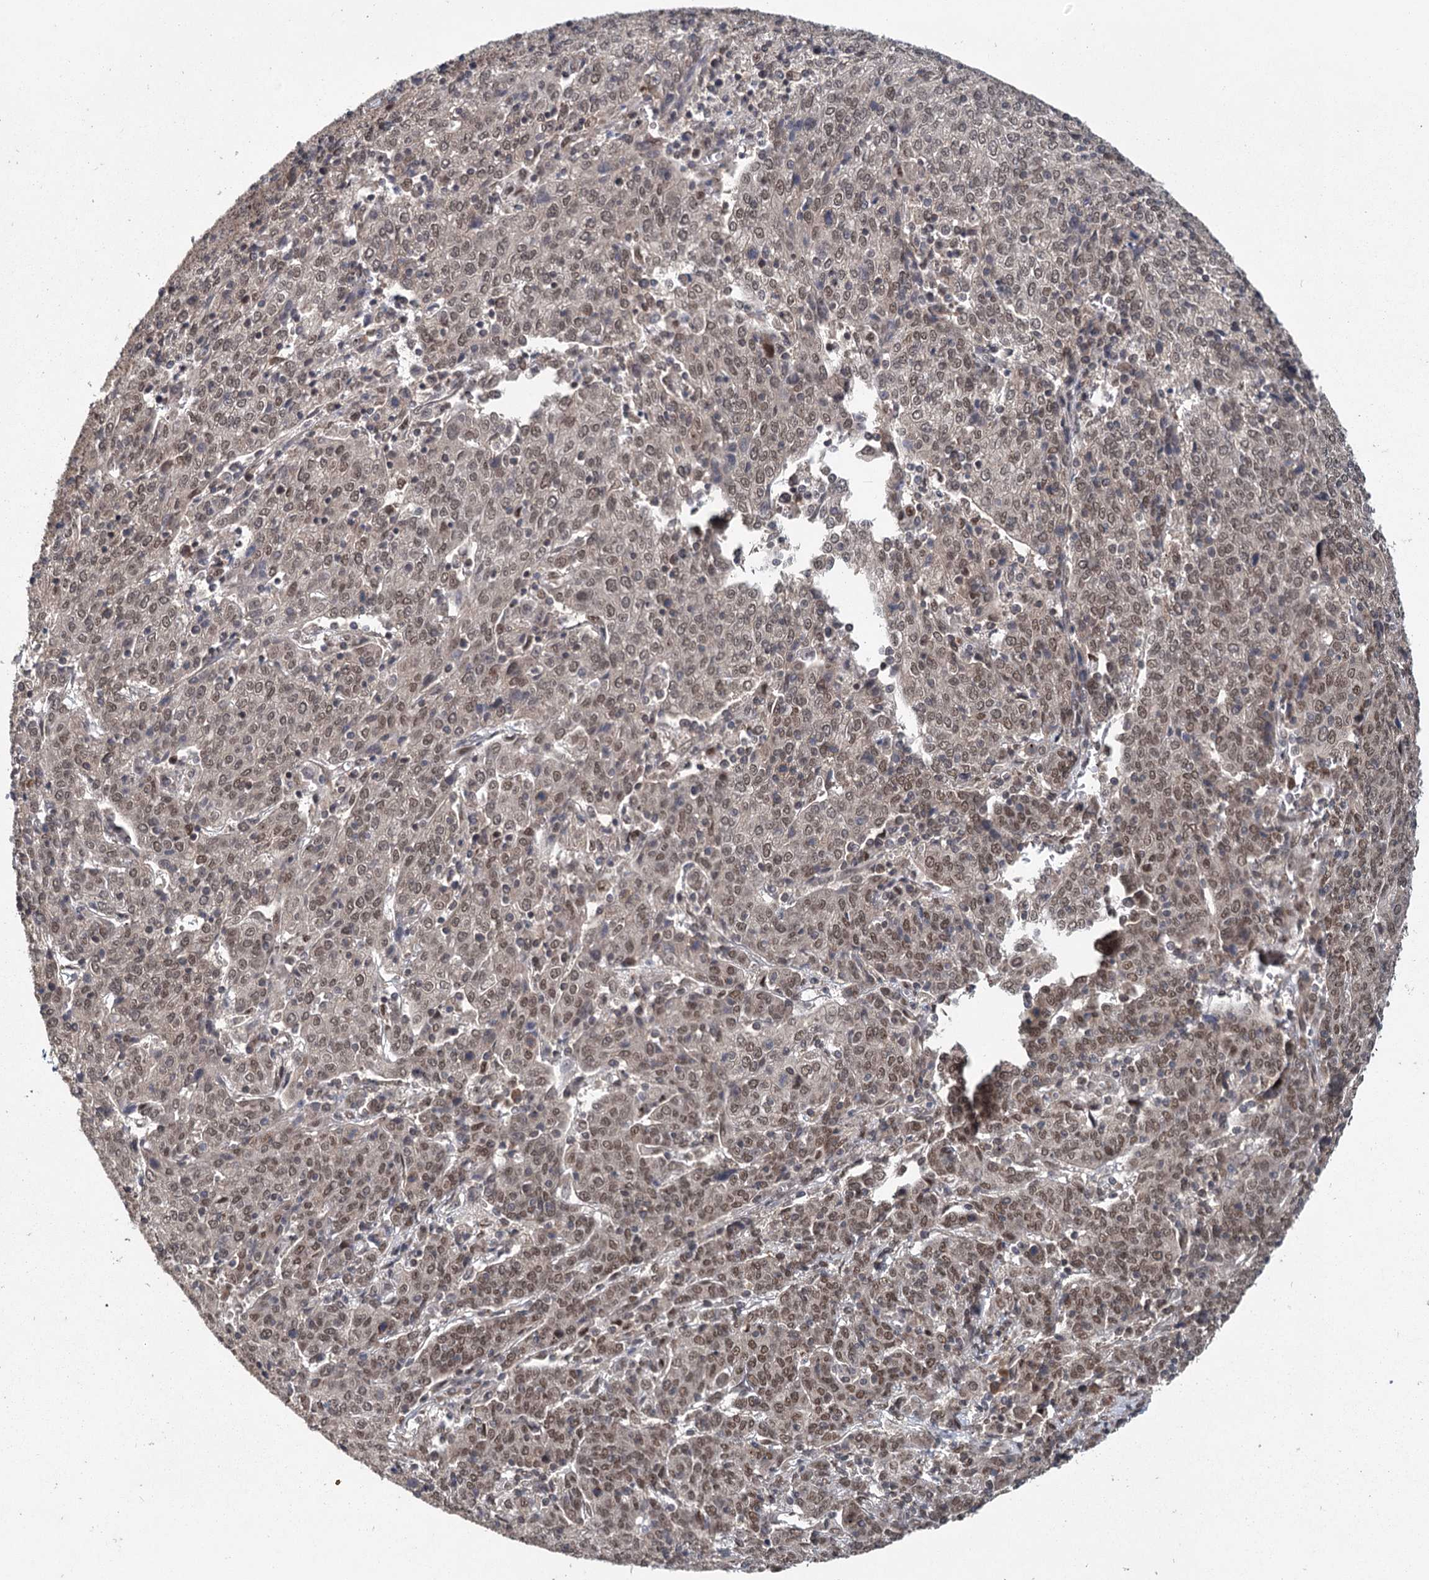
{"staining": {"intensity": "moderate", "quantity": ">75%", "location": "nuclear"}, "tissue": "cervical cancer", "cell_type": "Tumor cells", "image_type": "cancer", "snomed": [{"axis": "morphology", "description": "Squamous cell carcinoma, NOS"}, {"axis": "topography", "description": "Cervix"}], "caption": "This image displays immunohistochemistry (IHC) staining of cervical cancer, with medium moderate nuclear staining in about >75% of tumor cells.", "gene": "MYG1", "patient": {"sex": "female", "age": 67}}